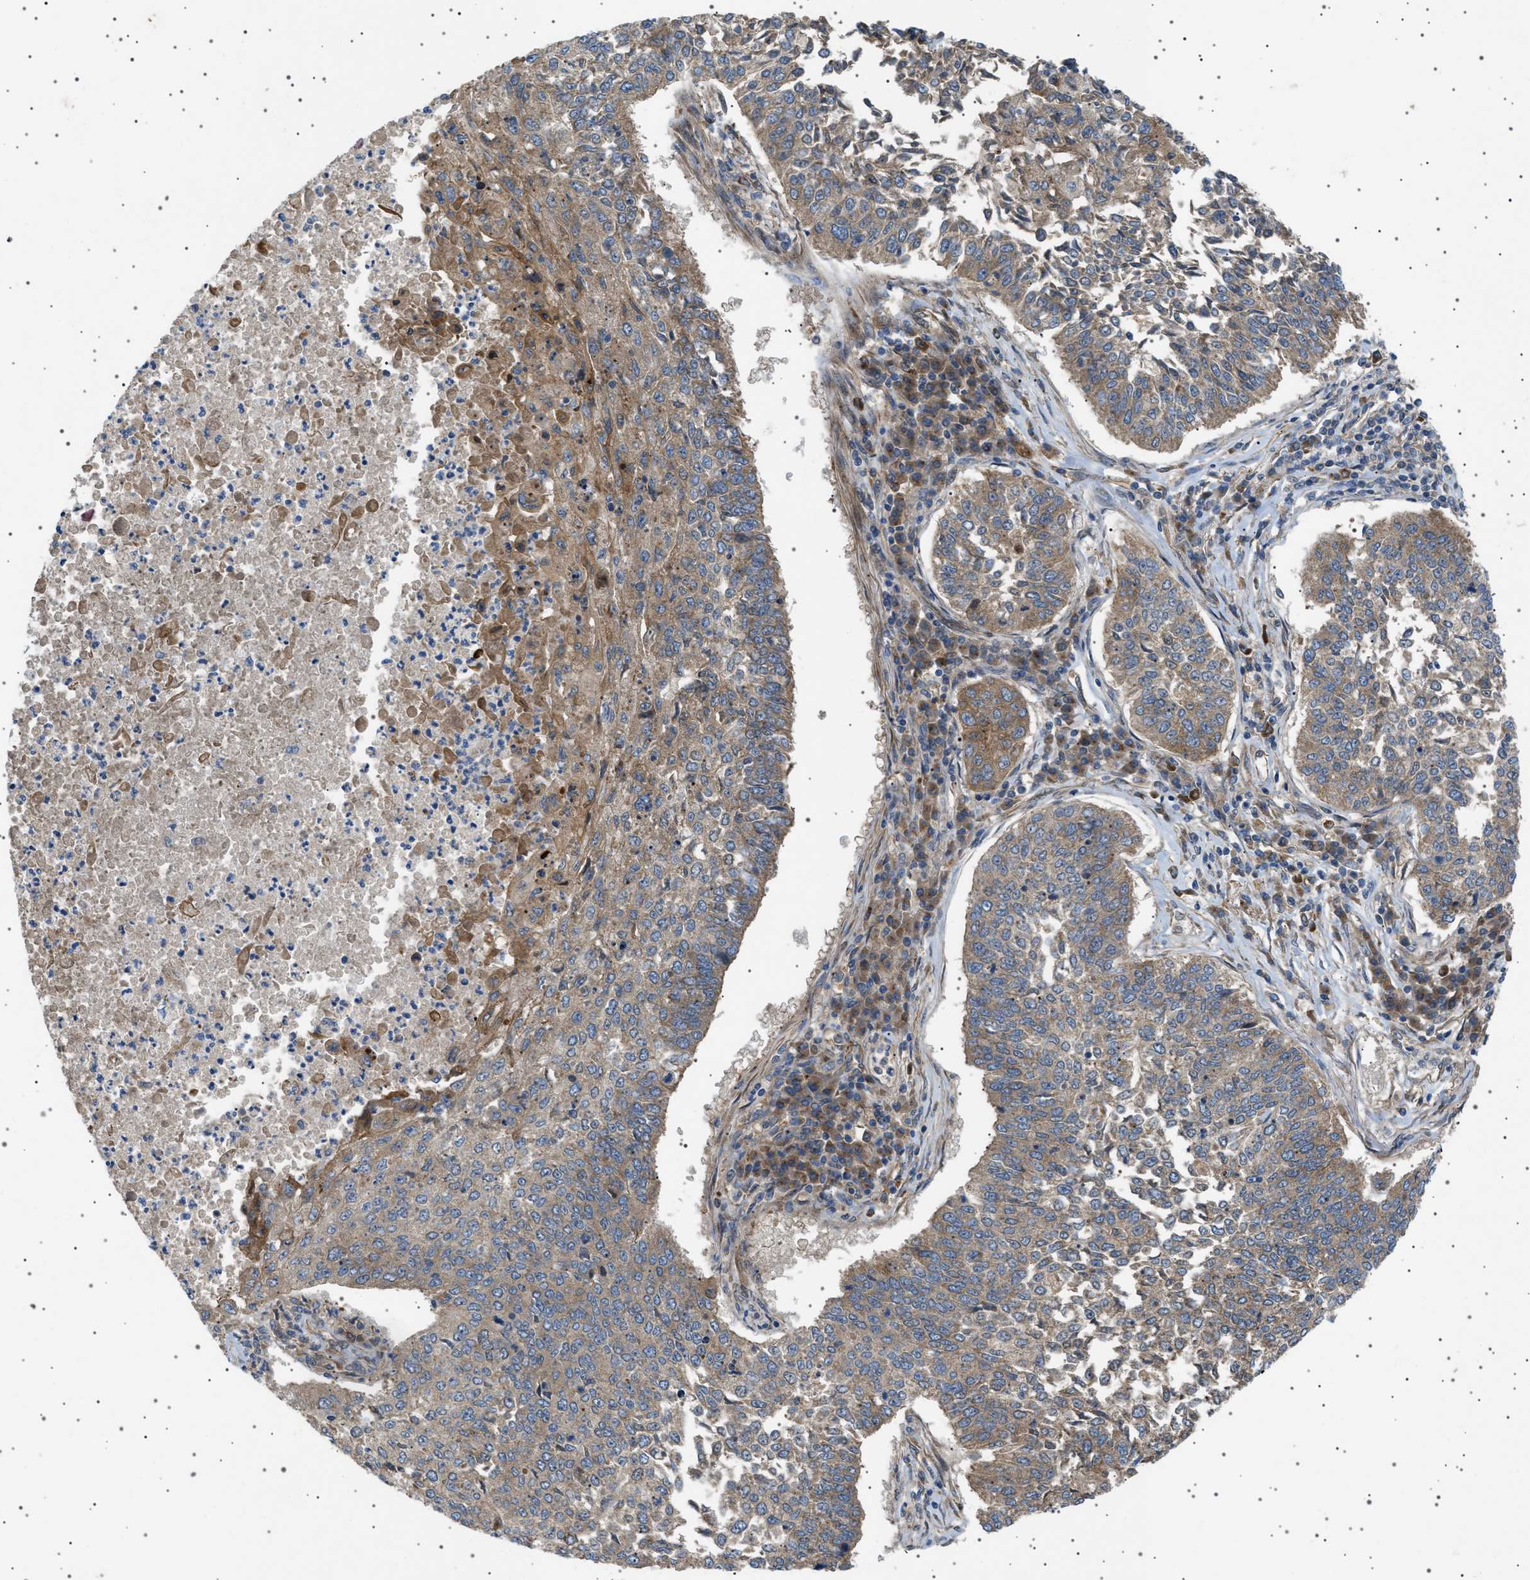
{"staining": {"intensity": "weak", "quantity": ">75%", "location": "cytoplasmic/membranous"}, "tissue": "lung cancer", "cell_type": "Tumor cells", "image_type": "cancer", "snomed": [{"axis": "morphology", "description": "Normal tissue, NOS"}, {"axis": "morphology", "description": "Squamous cell carcinoma, NOS"}, {"axis": "topography", "description": "Cartilage tissue"}, {"axis": "topography", "description": "Bronchus"}, {"axis": "topography", "description": "Lung"}], "caption": "Protein expression analysis of human lung cancer reveals weak cytoplasmic/membranous expression in approximately >75% of tumor cells.", "gene": "CCDC186", "patient": {"sex": "female", "age": 49}}